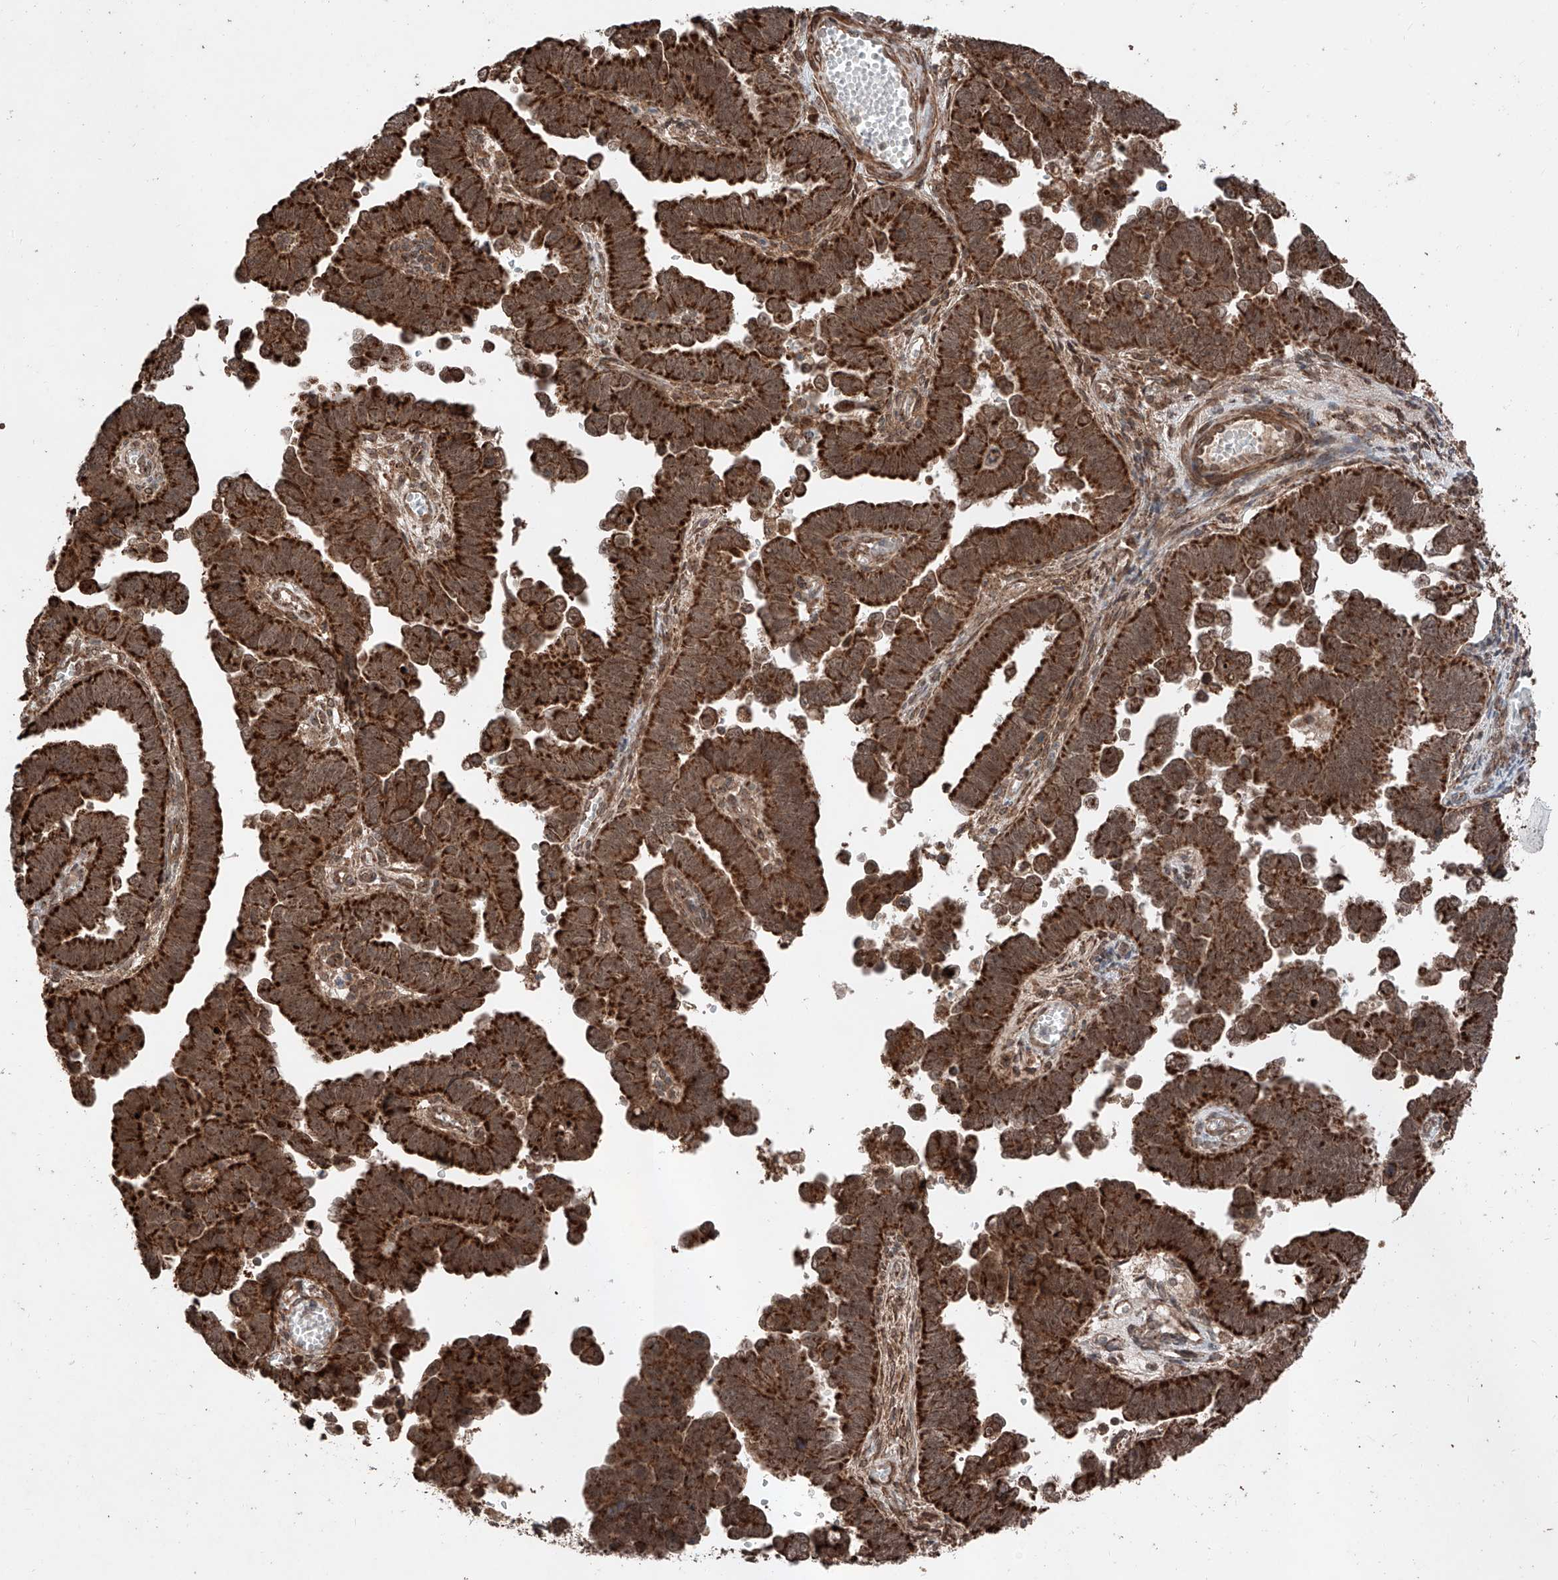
{"staining": {"intensity": "strong", "quantity": ">75%", "location": "cytoplasmic/membranous"}, "tissue": "endometrial cancer", "cell_type": "Tumor cells", "image_type": "cancer", "snomed": [{"axis": "morphology", "description": "Adenocarcinoma, NOS"}, {"axis": "topography", "description": "Endometrium"}], "caption": "Immunohistochemistry (IHC) image of neoplastic tissue: human endometrial adenocarcinoma stained using immunohistochemistry (IHC) exhibits high levels of strong protein expression localized specifically in the cytoplasmic/membranous of tumor cells, appearing as a cytoplasmic/membranous brown color.", "gene": "ZSCAN29", "patient": {"sex": "female", "age": 75}}